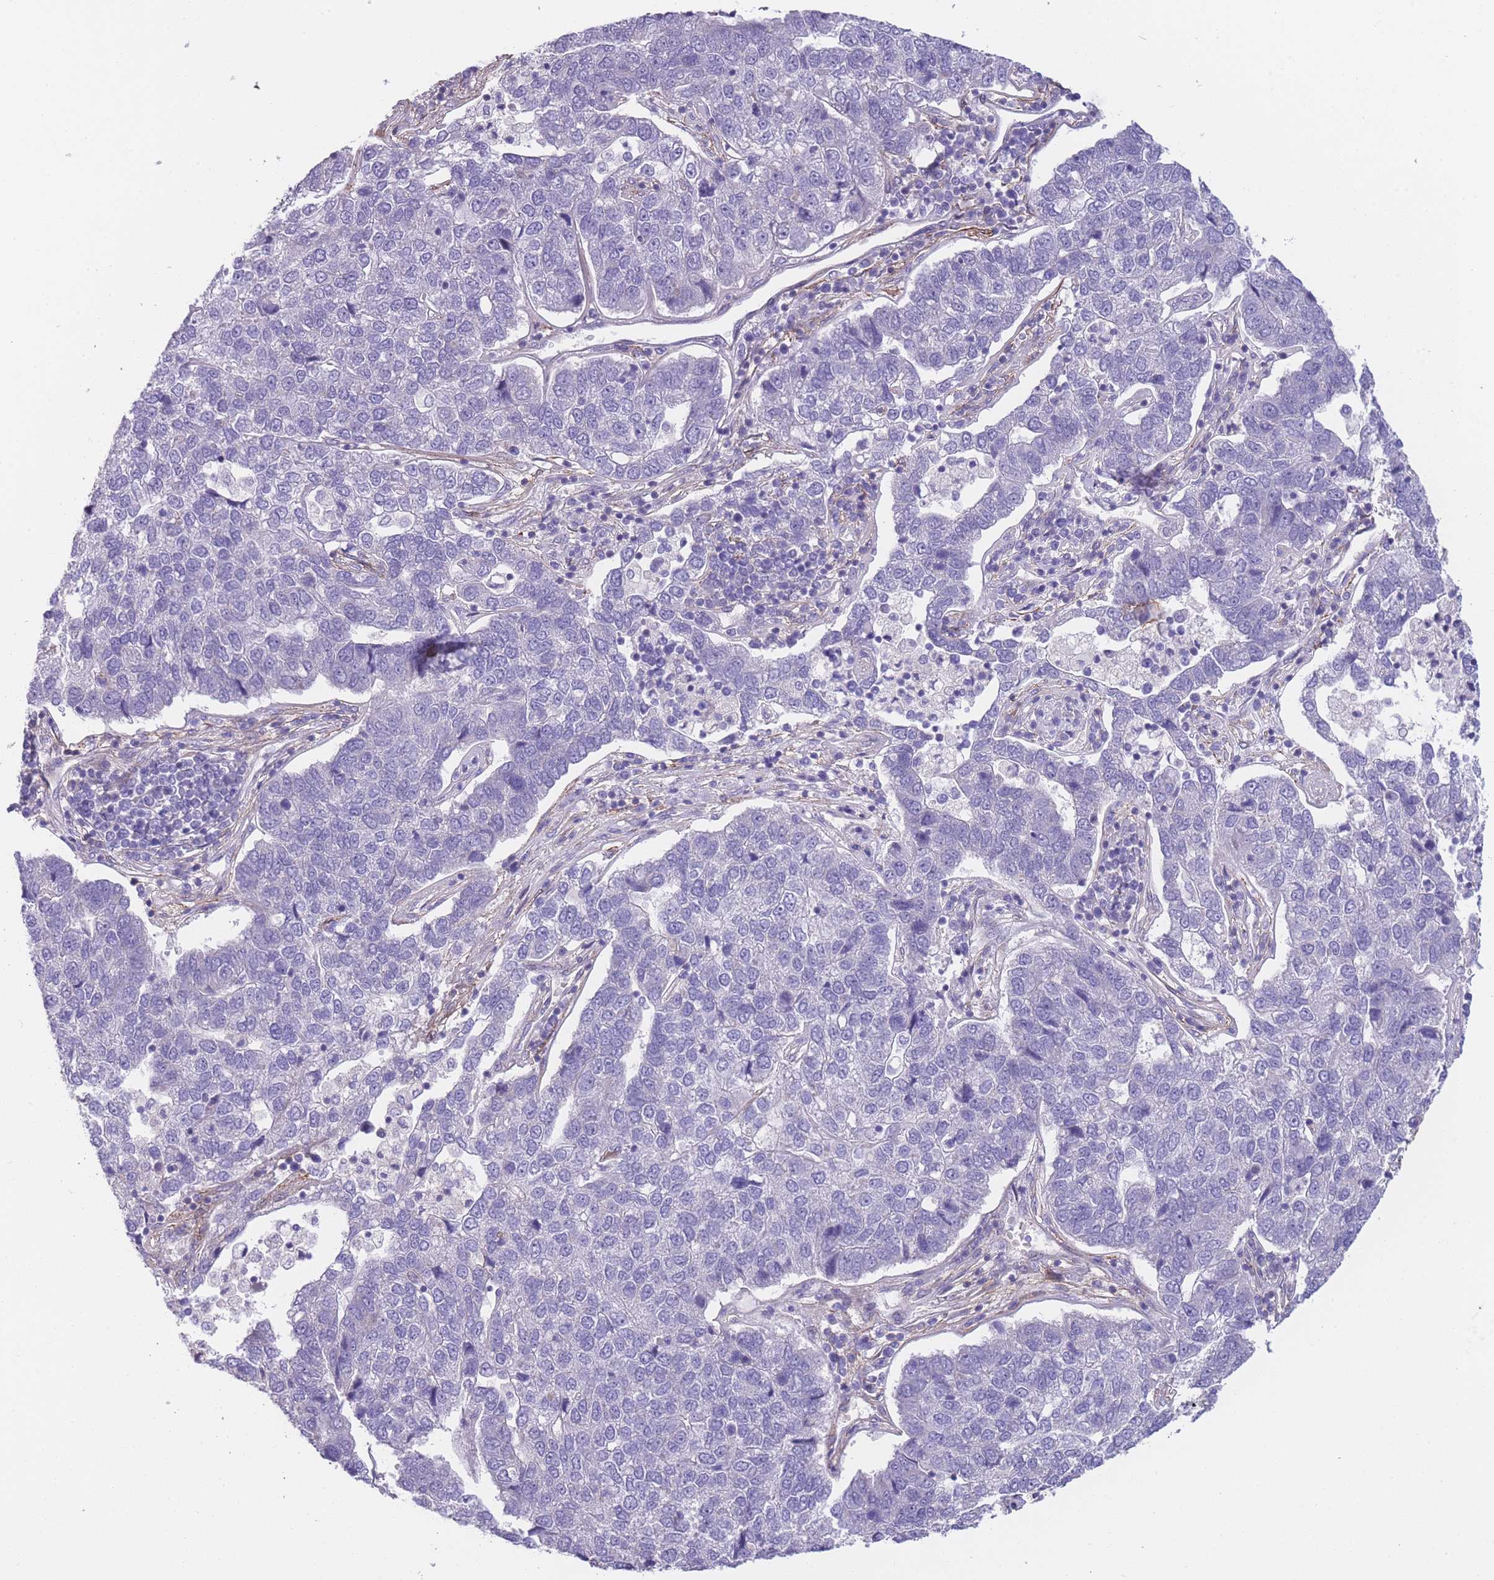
{"staining": {"intensity": "negative", "quantity": "none", "location": "none"}, "tissue": "pancreatic cancer", "cell_type": "Tumor cells", "image_type": "cancer", "snomed": [{"axis": "morphology", "description": "Adenocarcinoma, NOS"}, {"axis": "topography", "description": "Pancreas"}], "caption": "This photomicrograph is of pancreatic adenocarcinoma stained with IHC to label a protein in brown with the nuclei are counter-stained blue. There is no positivity in tumor cells.", "gene": "FAM124A", "patient": {"sex": "female", "age": 61}}